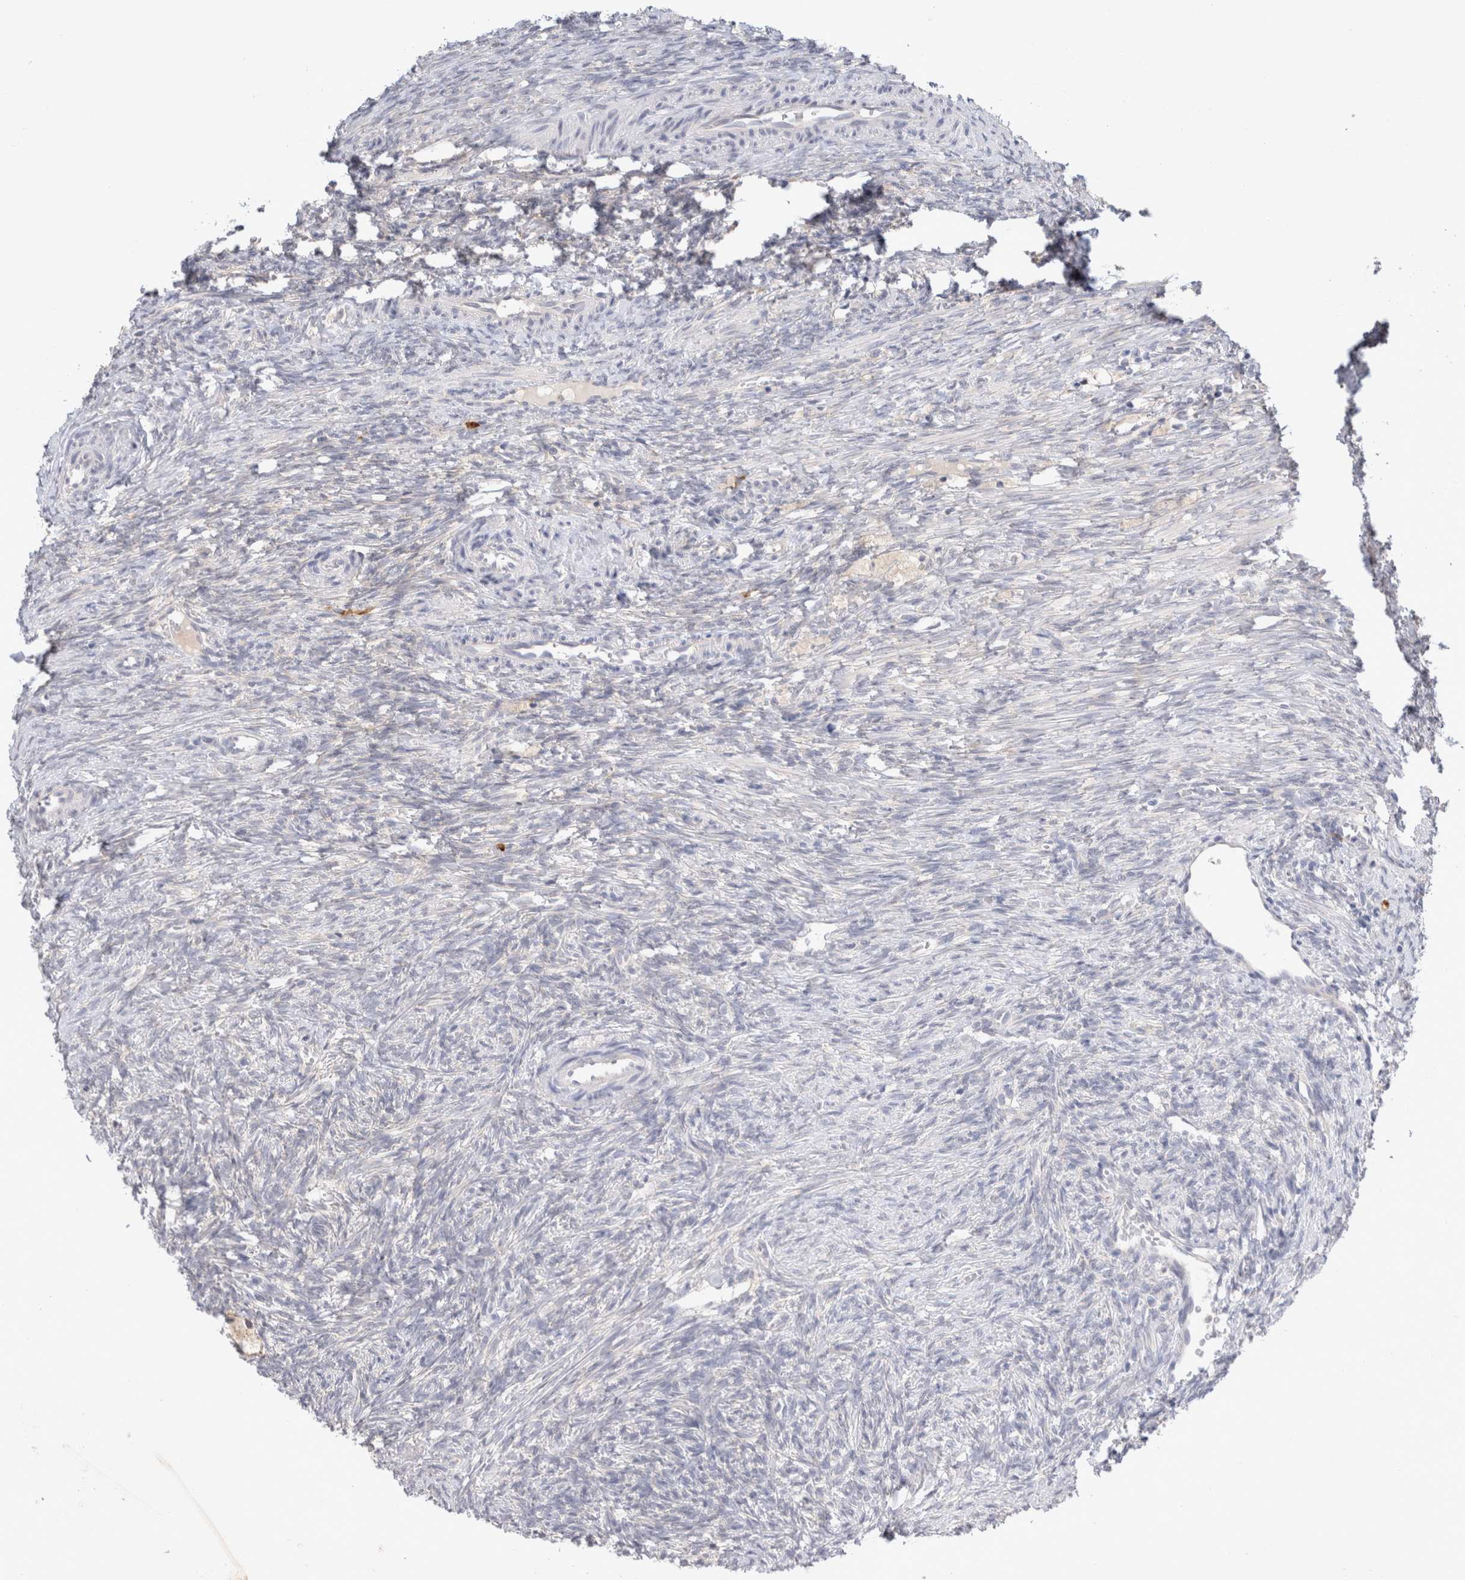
{"staining": {"intensity": "weak", "quantity": "25%-75%", "location": "cytoplasmic/membranous"}, "tissue": "ovary", "cell_type": "Follicle cells", "image_type": "normal", "snomed": [{"axis": "morphology", "description": "Normal tissue, NOS"}, {"axis": "topography", "description": "Ovary"}], "caption": "Brown immunohistochemical staining in normal ovary reveals weak cytoplasmic/membranous staining in about 25%-75% of follicle cells.", "gene": "NEDD4L", "patient": {"sex": "female", "age": 41}}